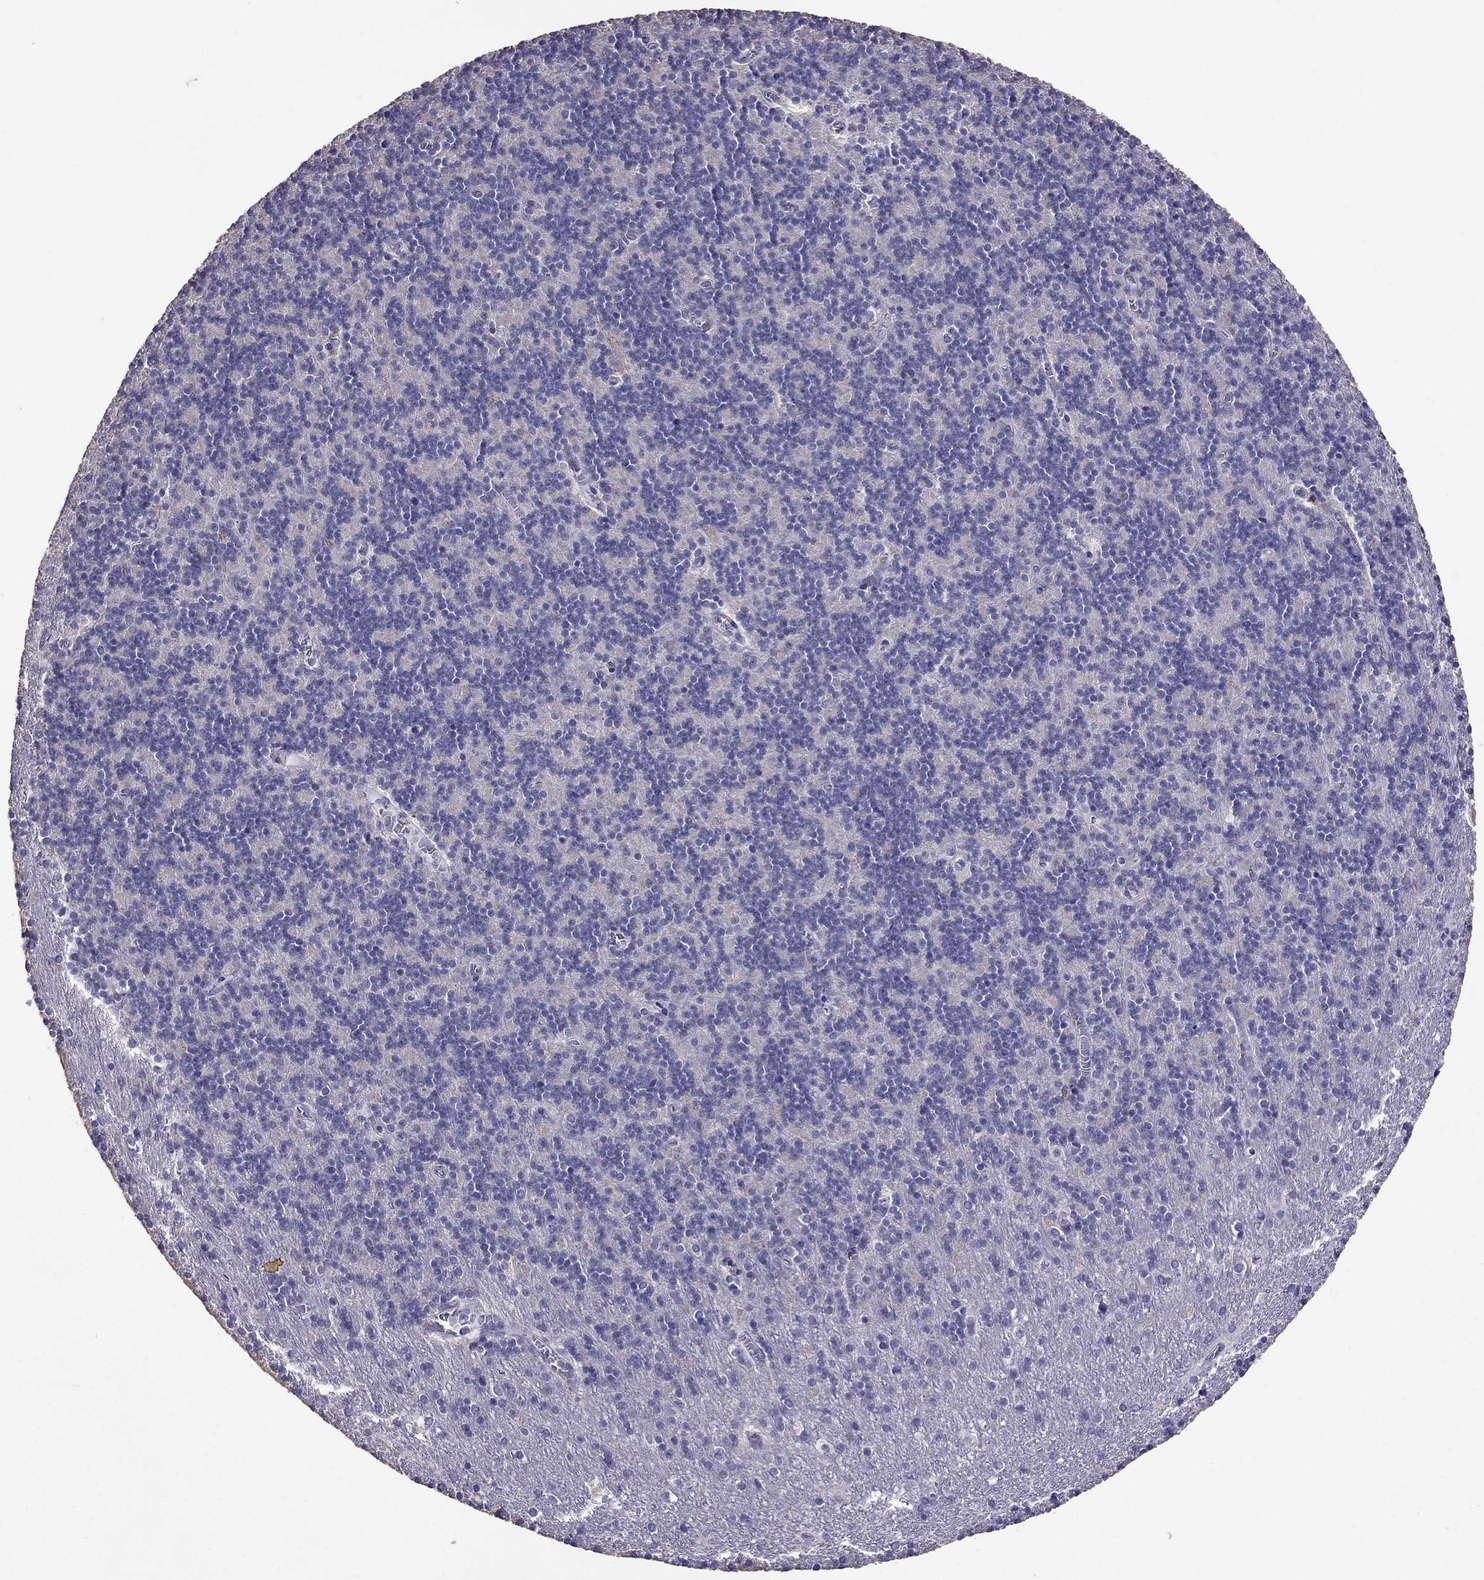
{"staining": {"intensity": "negative", "quantity": "none", "location": "none"}, "tissue": "cerebellum", "cell_type": "Cells in granular layer", "image_type": "normal", "snomed": [{"axis": "morphology", "description": "Normal tissue, NOS"}, {"axis": "topography", "description": "Cerebellum"}], "caption": "Cerebellum was stained to show a protein in brown. There is no significant expression in cells in granular layer. The staining was performed using DAB to visualize the protein expression in brown, while the nuclei were stained in blue with hematoxylin (Magnification: 20x).", "gene": "NKX3", "patient": {"sex": "male", "age": 70}}